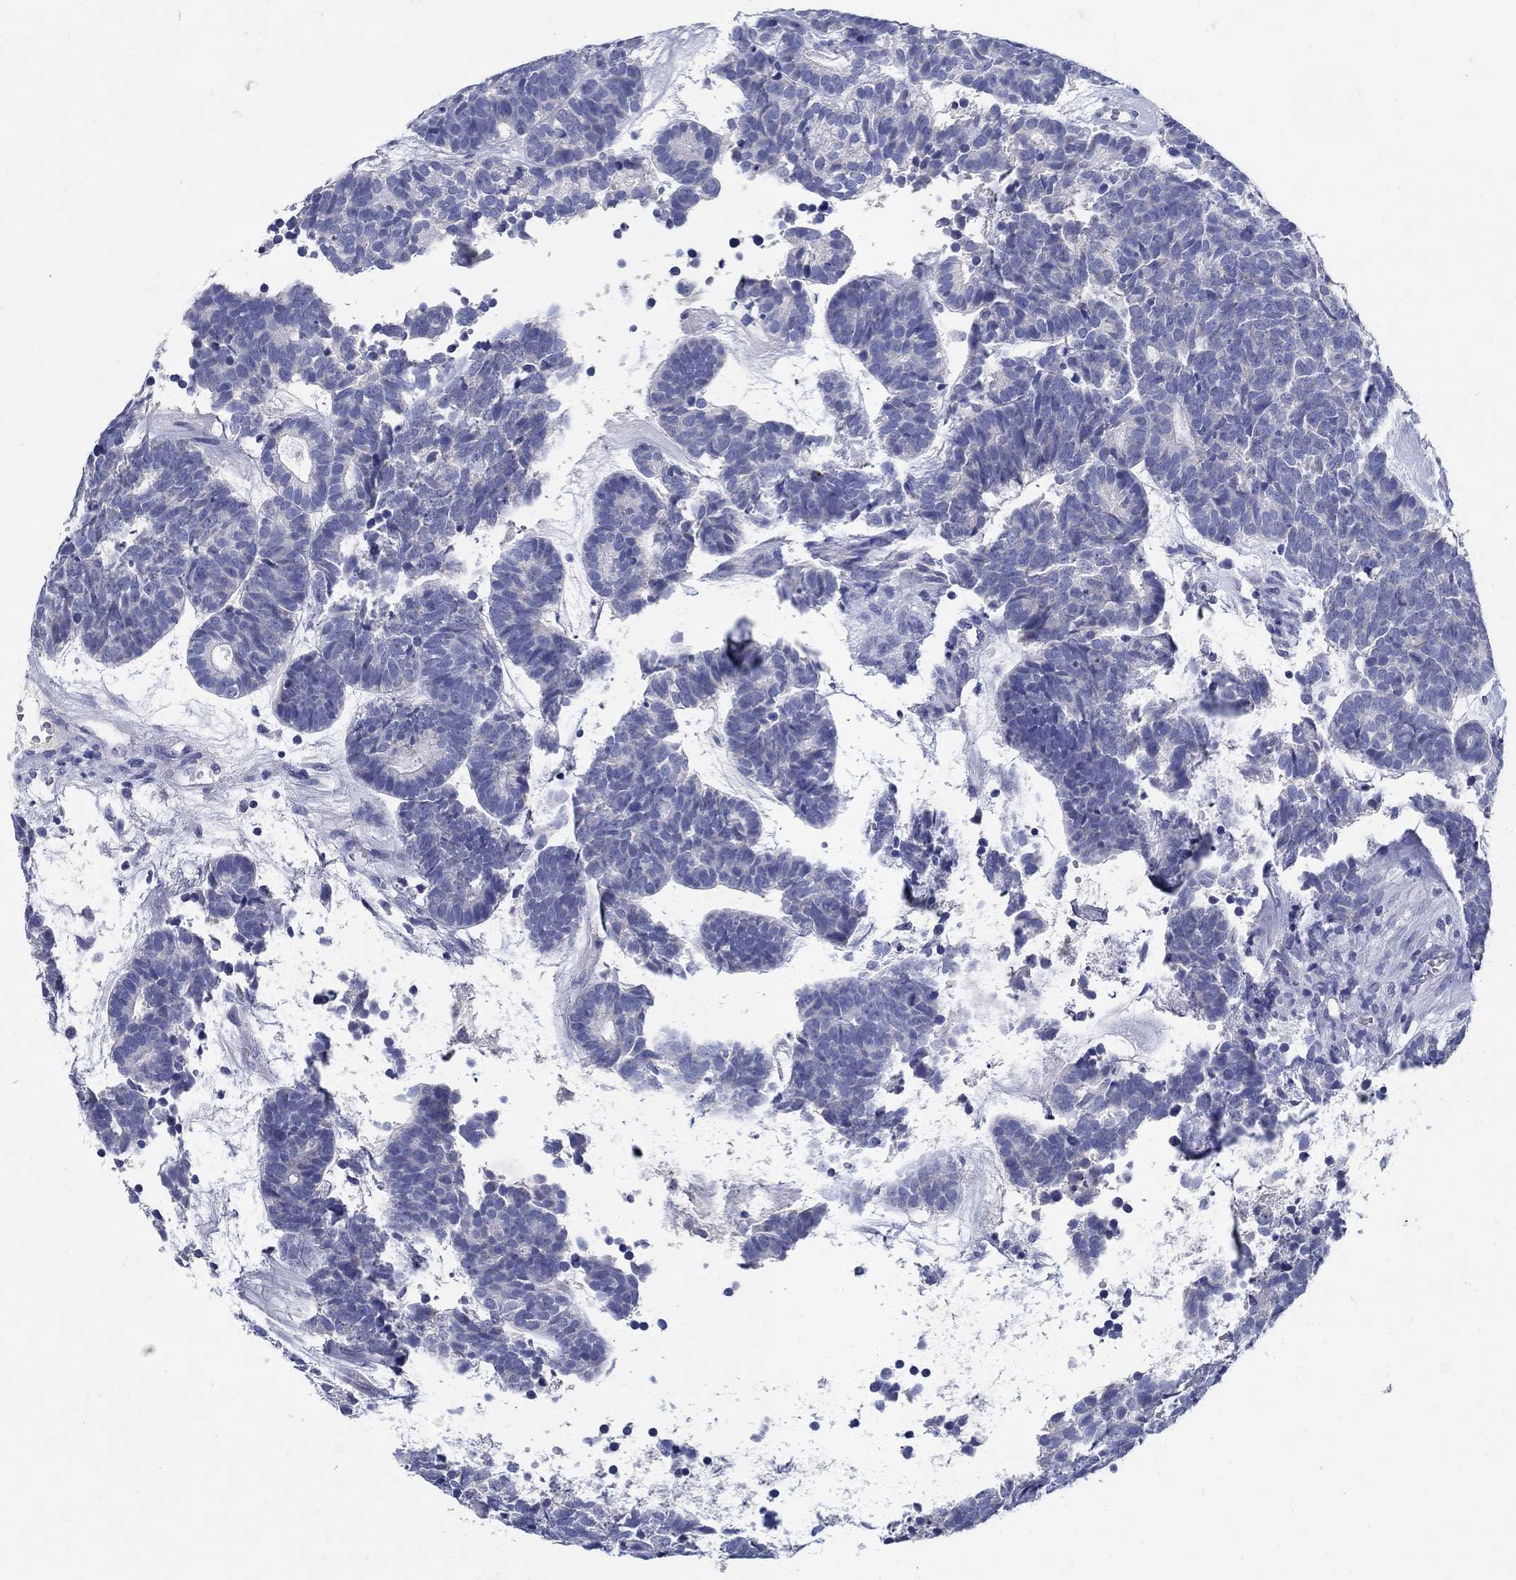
{"staining": {"intensity": "negative", "quantity": "none", "location": "none"}, "tissue": "head and neck cancer", "cell_type": "Tumor cells", "image_type": "cancer", "snomed": [{"axis": "morphology", "description": "Adenocarcinoma, NOS"}, {"axis": "topography", "description": "Head-Neck"}], "caption": "DAB (3,3'-diaminobenzidine) immunohistochemical staining of head and neck cancer (adenocarcinoma) exhibits no significant expression in tumor cells.", "gene": "CRYGD", "patient": {"sex": "female", "age": 81}}